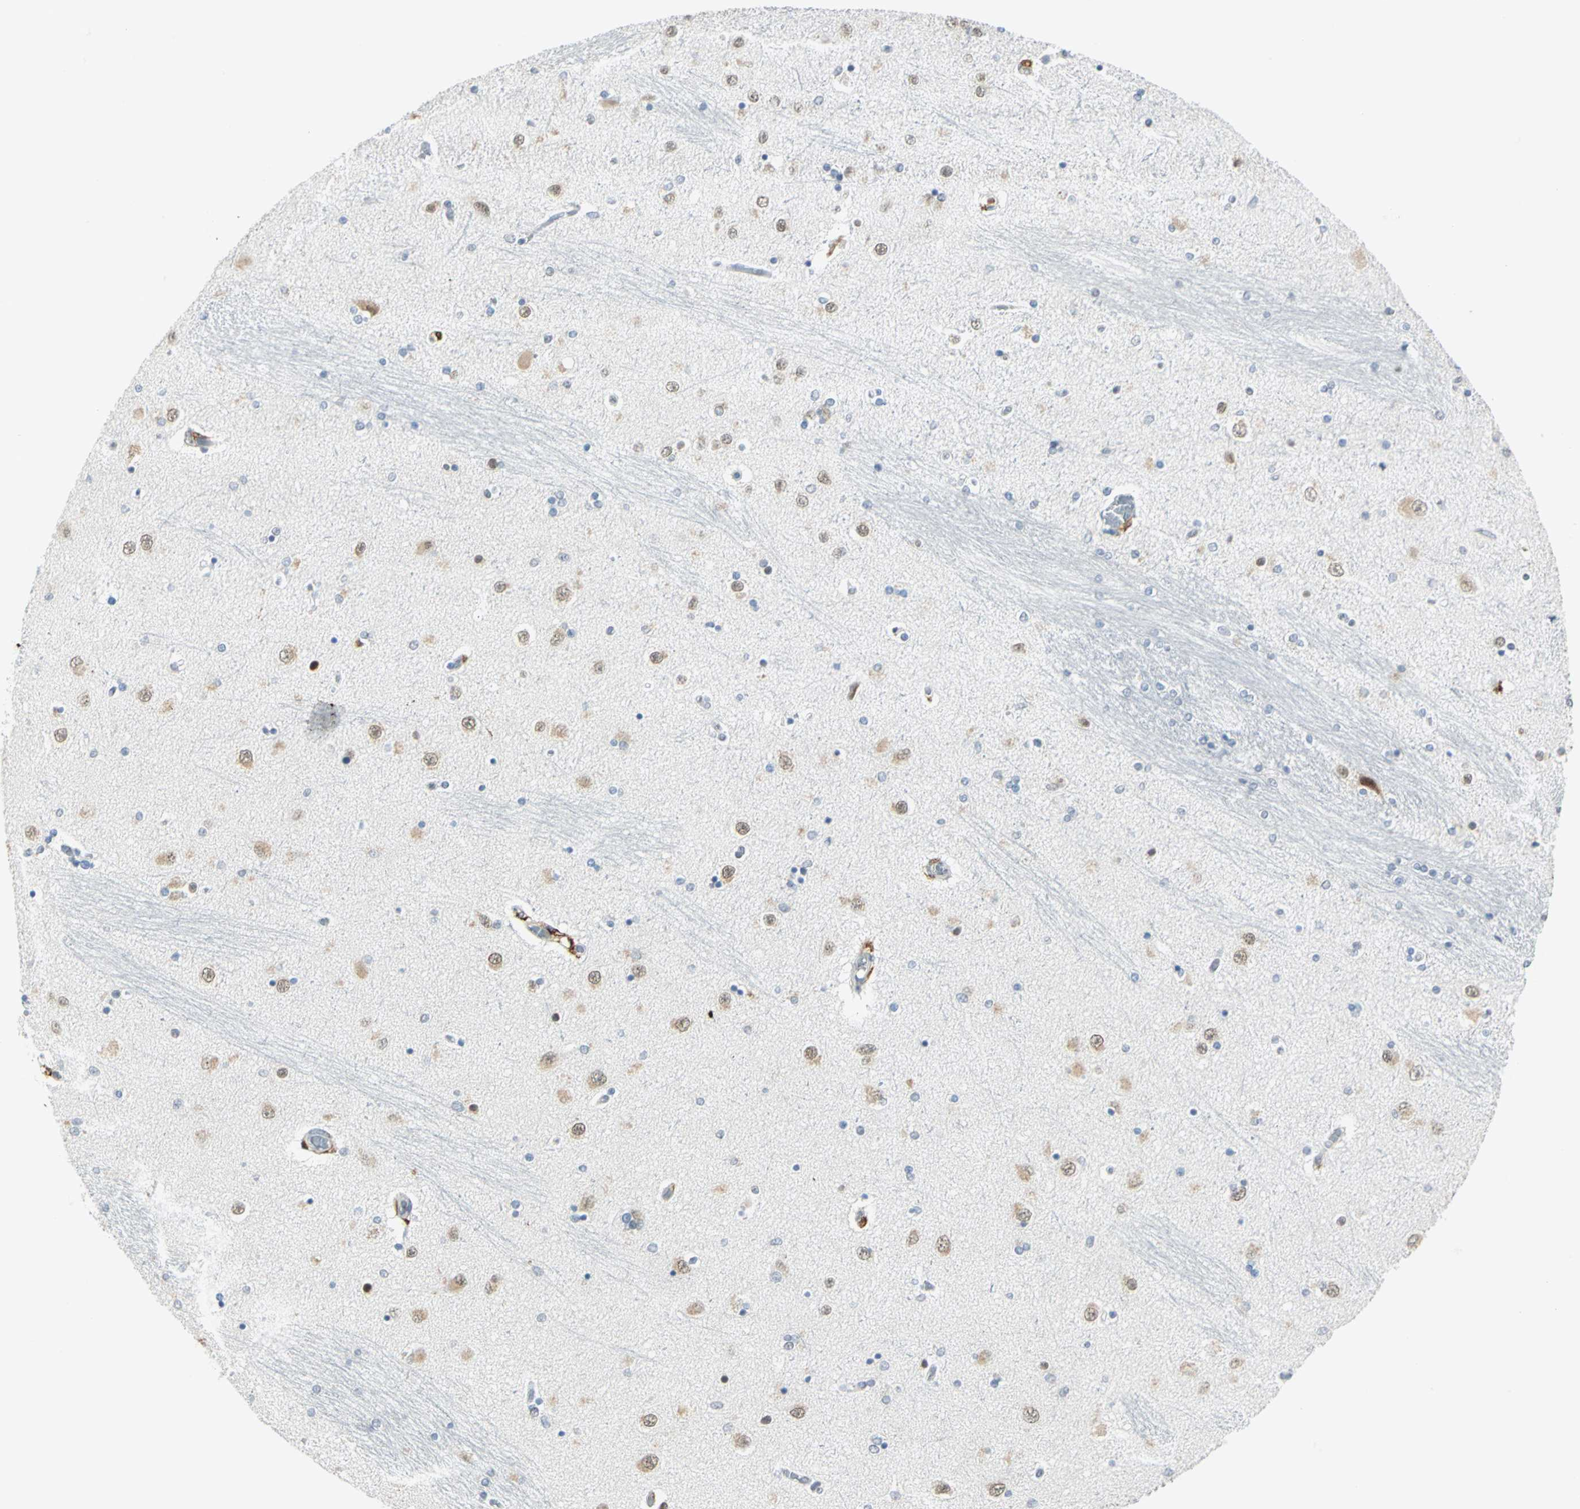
{"staining": {"intensity": "moderate", "quantity": "<25%", "location": "nuclear"}, "tissue": "hippocampus", "cell_type": "Glial cells", "image_type": "normal", "snomed": [{"axis": "morphology", "description": "Normal tissue, NOS"}, {"axis": "topography", "description": "Hippocampus"}], "caption": "High-magnification brightfield microscopy of benign hippocampus stained with DAB (brown) and counterstained with hematoxylin (blue). glial cells exhibit moderate nuclear staining is seen in approximately<25% of cells. (DAB = brown stain, brightfield microscopy at high magnification).", "gene": "MTMR10", "patient": {"sex": "female", "age": 54}}